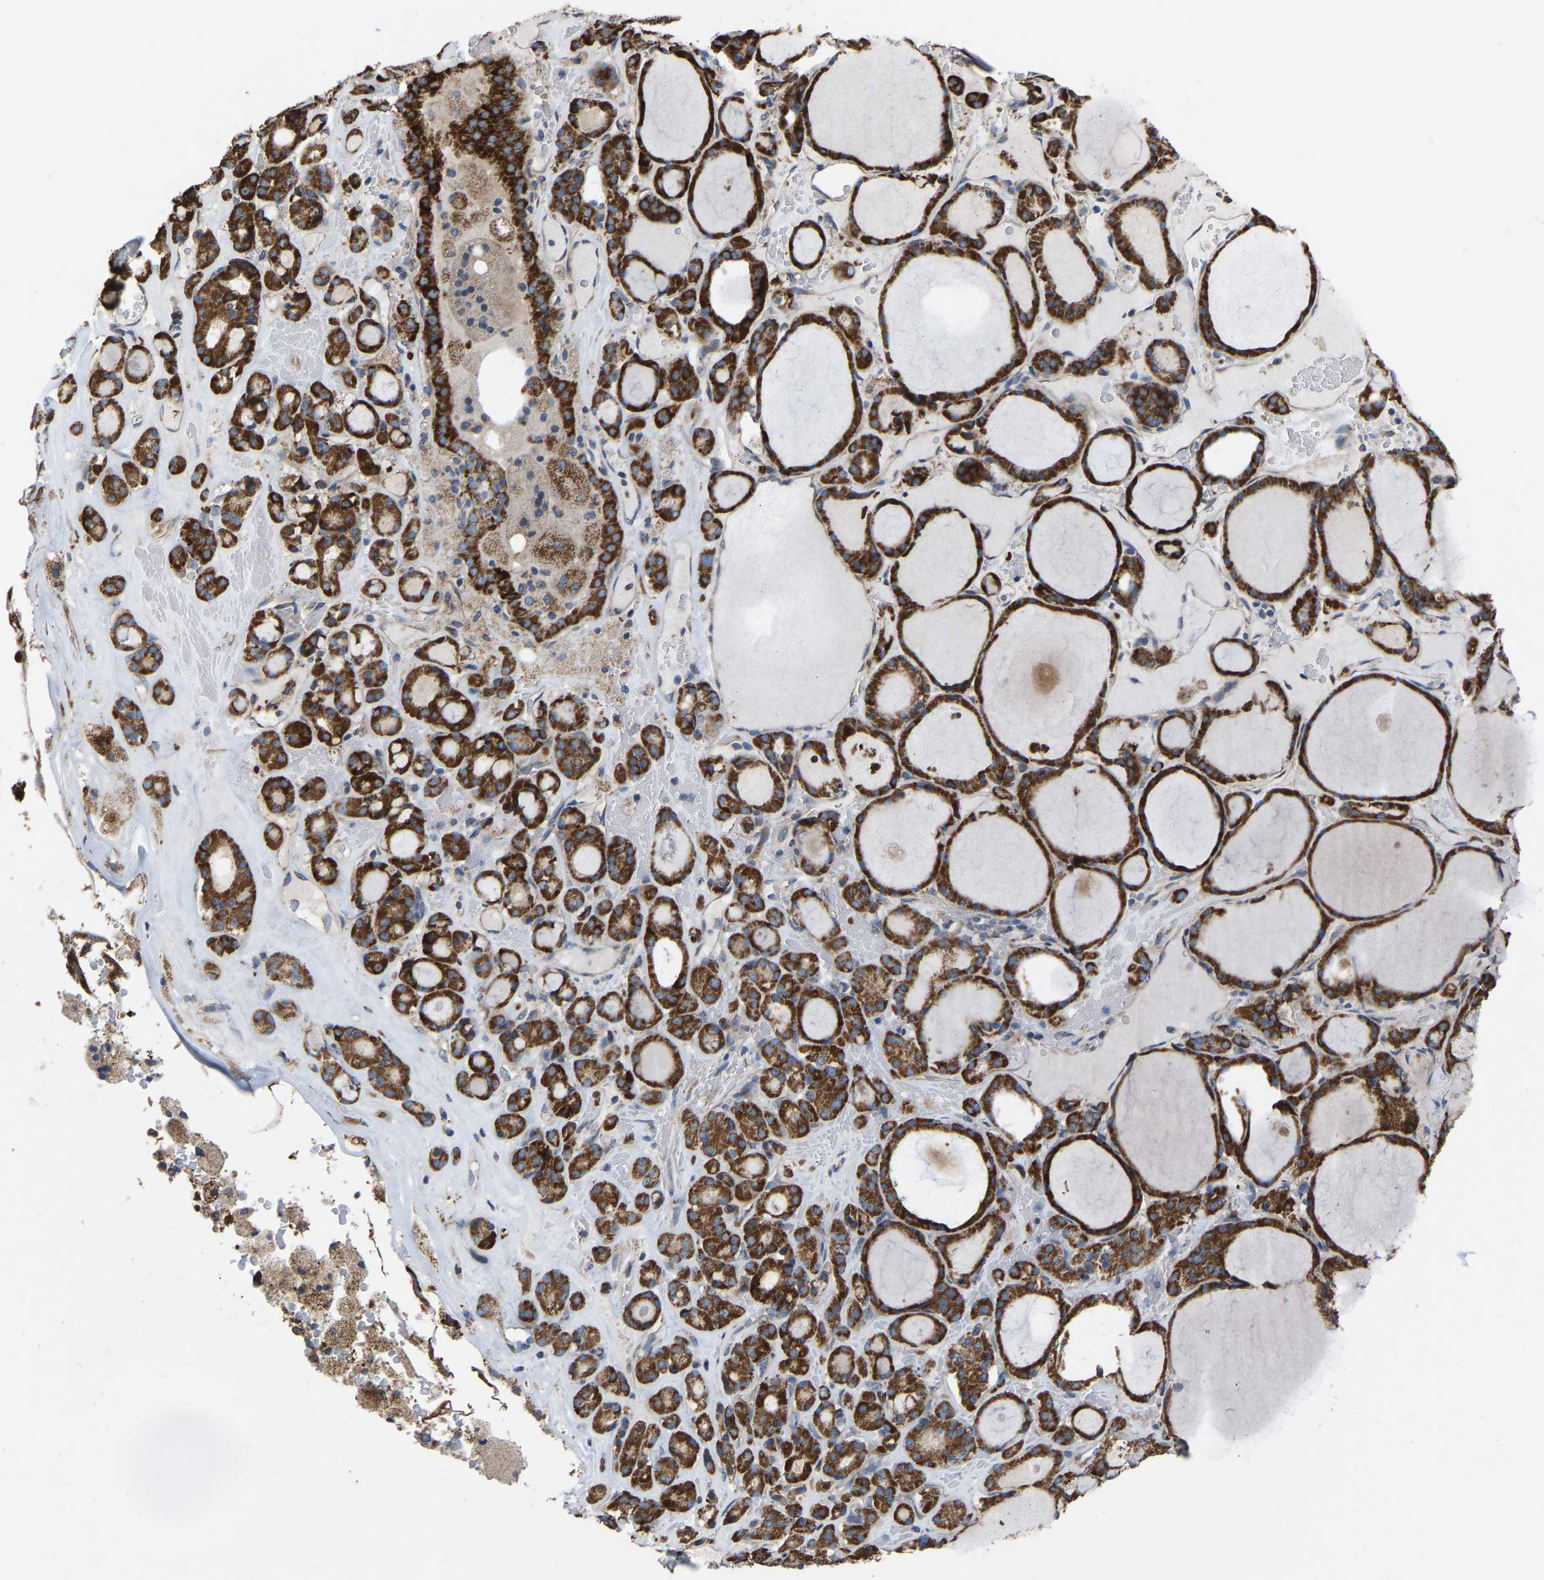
{"staining": {"intensity": "strong", "quantity": ">75%", "location": "cytoplasmic/membranous"}, "tissue": "thyroid gland", "cell_type": "Glandular cells", "image_type": "normal", "snomed": [{"axis": "morphology", "description": "Normal tissue, NOS"}, {"axis": "morphology", "description": "Carcinoma, NOS"}, {"axis": "topography", "description": "Thyroid gland"}], "caption": "Glandular cells exhibit strong cytoplasmic/membranous expression in approximately >75% of cells in normal thyroid gland.", "gene": "BCL10", "patient": {"sex": "female", "age": 86}}